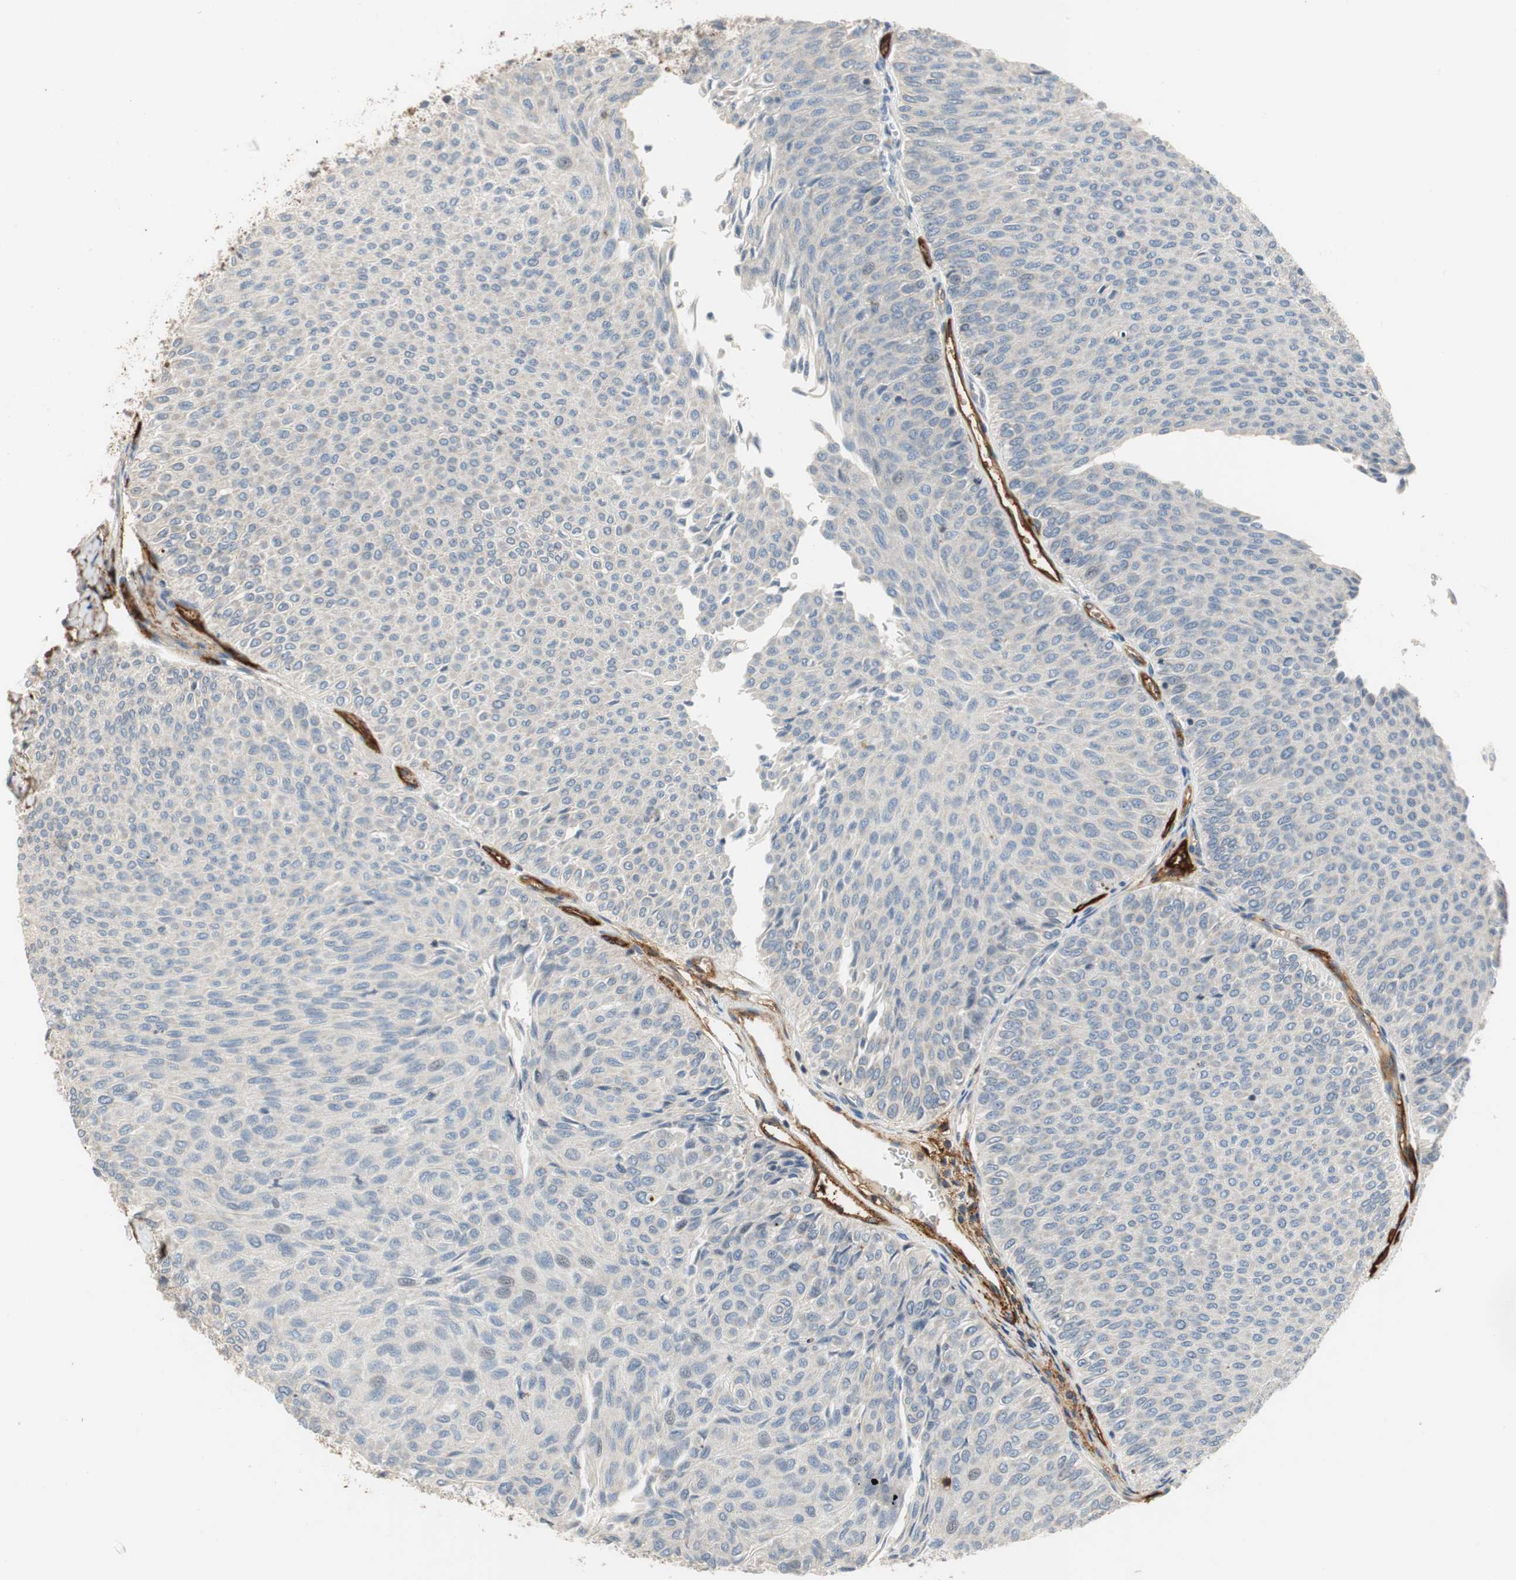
{"staining": {"intensity": "negative", "quantity": "none", "location": "none"}, "tissue": "urothelial cancer", "cell_type": "Tumor cells", "image_type": "cancer", "snomed": [{"axis": "morphology", "description": "Urothelial carcinoma, Low grade"}, {"axis": "topography", "description": "Urinary bladder"}], "caption": "Immunohistochemistry (IHC) micrograph of neoplastic tissue: urothelial cancer stained with DAB reveals no significant protein expression in tumor cells. (Brightfield microscopy of DAB (3,3'-diaminobenzidine) immunohistochemistry (IHC) at high magnification).", "gene": "ALPL", "patient": {"sex": "male", "age": 78}}